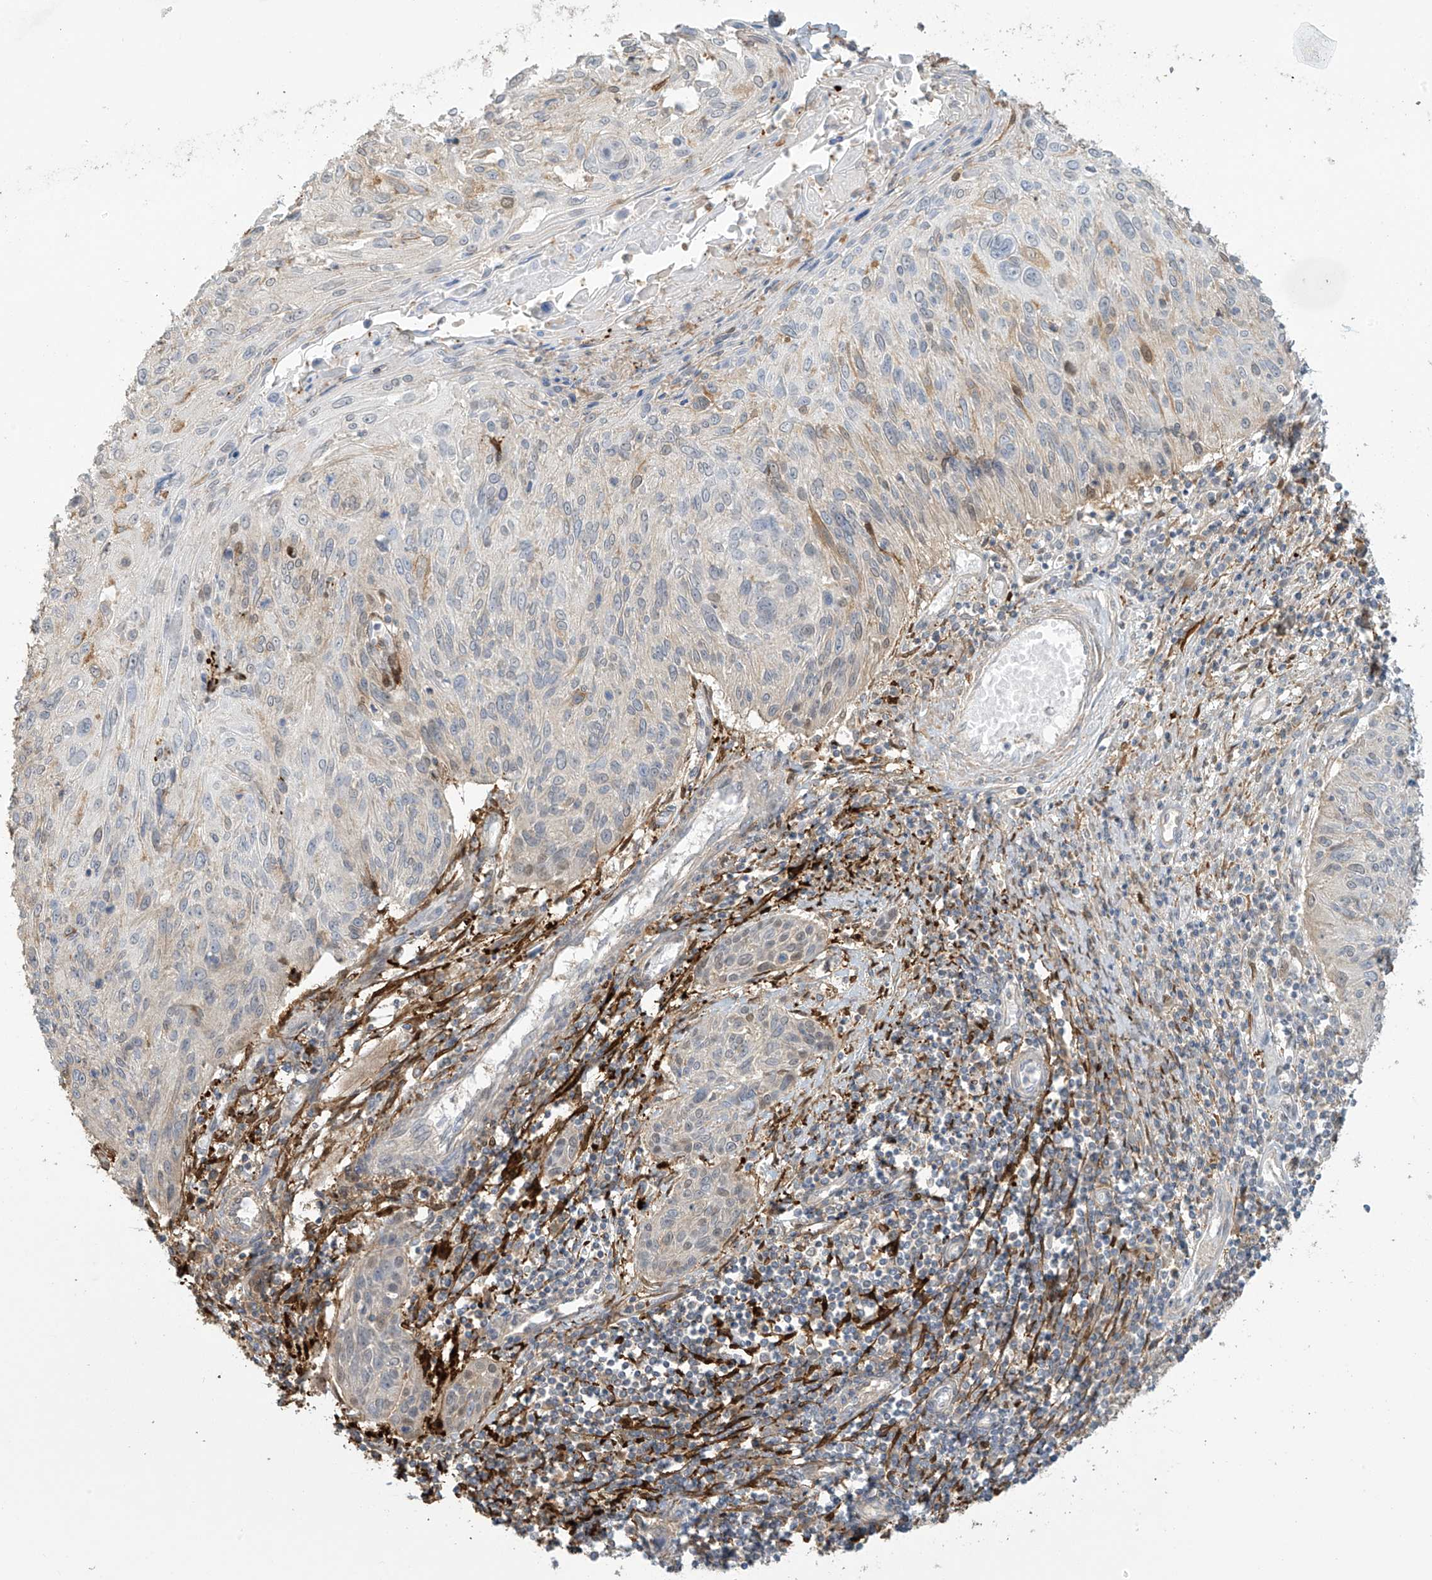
{"staining": {"intensity": "negative", "quantity": "none", "location": "none"}, "tissue": "cervical cancer", "cell_type": "Tumor cells", "image_type": "cancer", "snomed": [{"axis": "morphology", "description": "Squamous cell carcinoma, NOS"}, {"axis": "topography", "description": "Cervix"}], "caption": "An image of cervical squamous cell carcinoma stained for a protein shows no brown staining in tumor cells.", "gene": "TAGAP", "patient": {"sex": "female", "age": 51}}